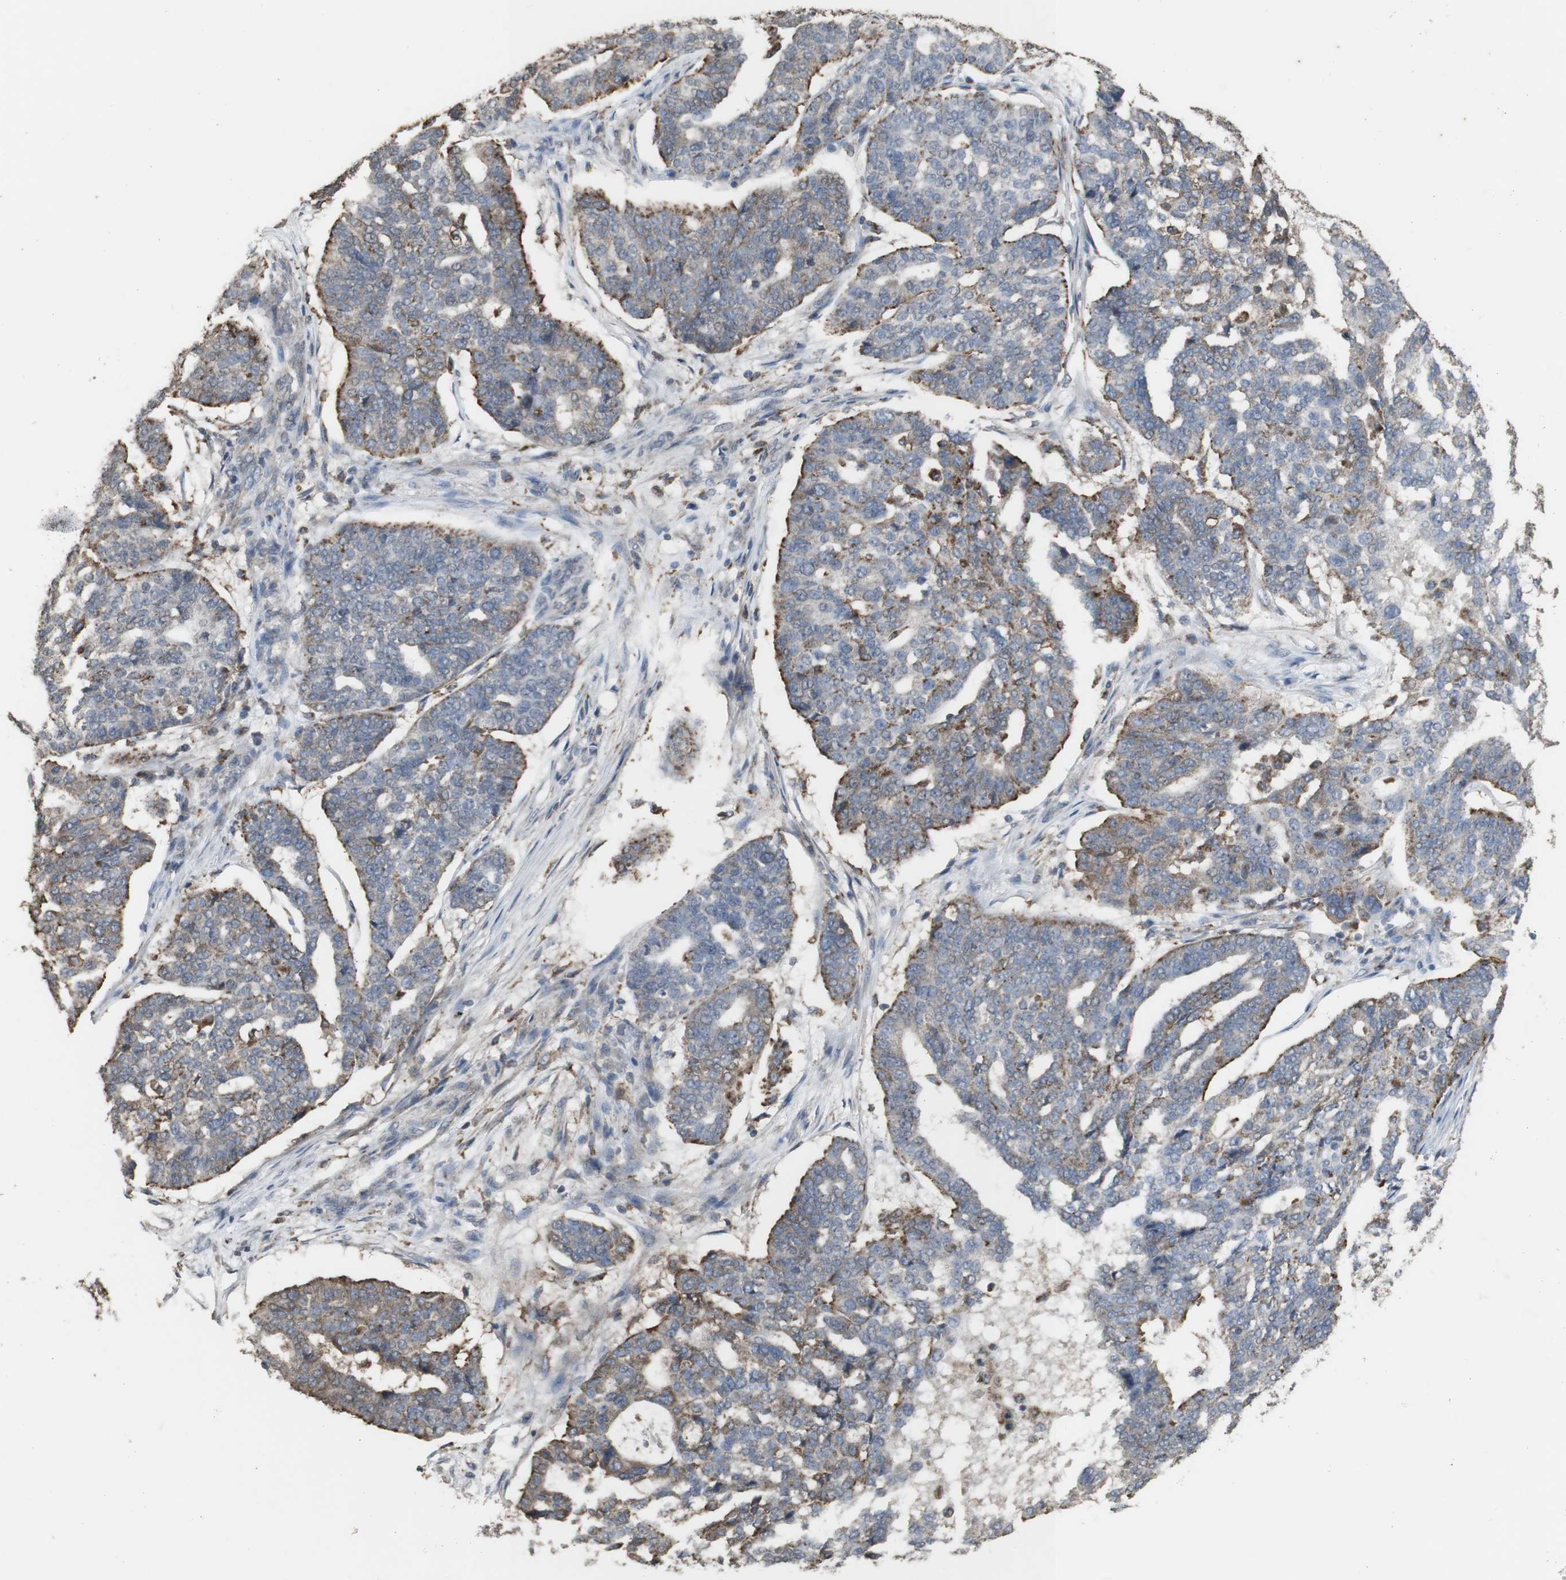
{"staining": {"intensity": "moderate", "quantity": "25%-75%", "location": "cytoplasmic/membranous"}, "tissue": "ovarian cancer", "cell_type": "Tumor cells", "image_type": "cancer", "snomed": [{"axis": "morphology", "description": "Cystadenocarcinoma, serous, NOS"}, {"axis": "topography", "description": "Ovary"}], "caption": "Protein staining displays moderate cytoplasmic/membranous staining in about 25%-75% of tumor cells in serous cystadenocarcinoma (ovarian).", "gene": "ATP6V1E1", "patient": {"sex": "female", "age": 59}}